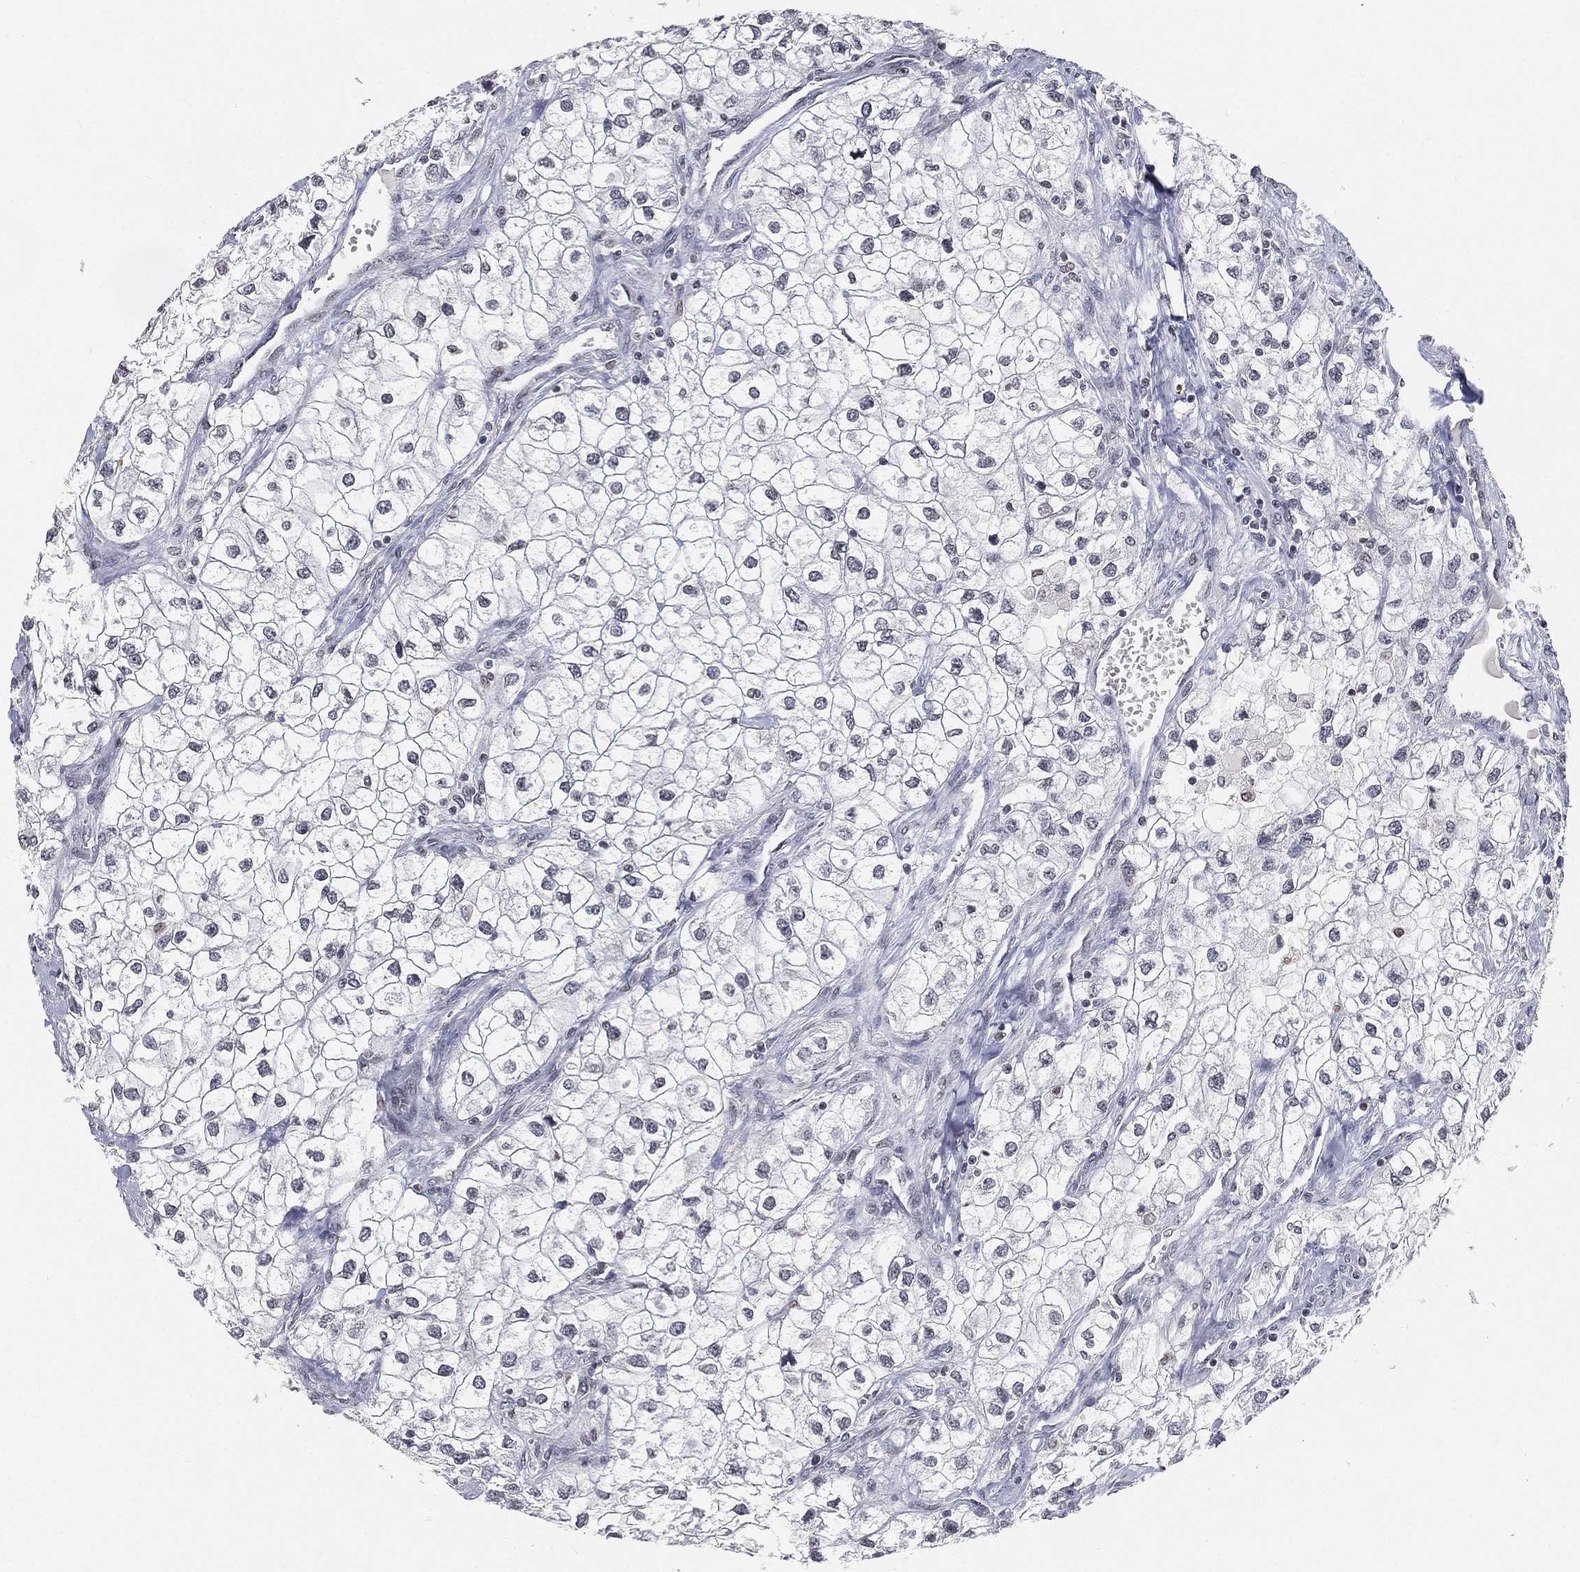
{"staining": {"intensity": "negative", "quantity": "none", "location": "none"}, "tissue": "renal cancer", "cell_type": "Tumor cells", "image_type": "cancer", "snomed": [{"axis": "morphology", "description": "Adenocarcinoma, NOS"}, {"axis": "topography", "description": "Kidney"}], "caption": "Histopathology image shows no protein staining in tumor cells of renal cancer (adenocarcinoma) tissue. (DAB IHC, high magnification).", "gene": "ARG1", "patient": {"sex": "male", "age": 59}}